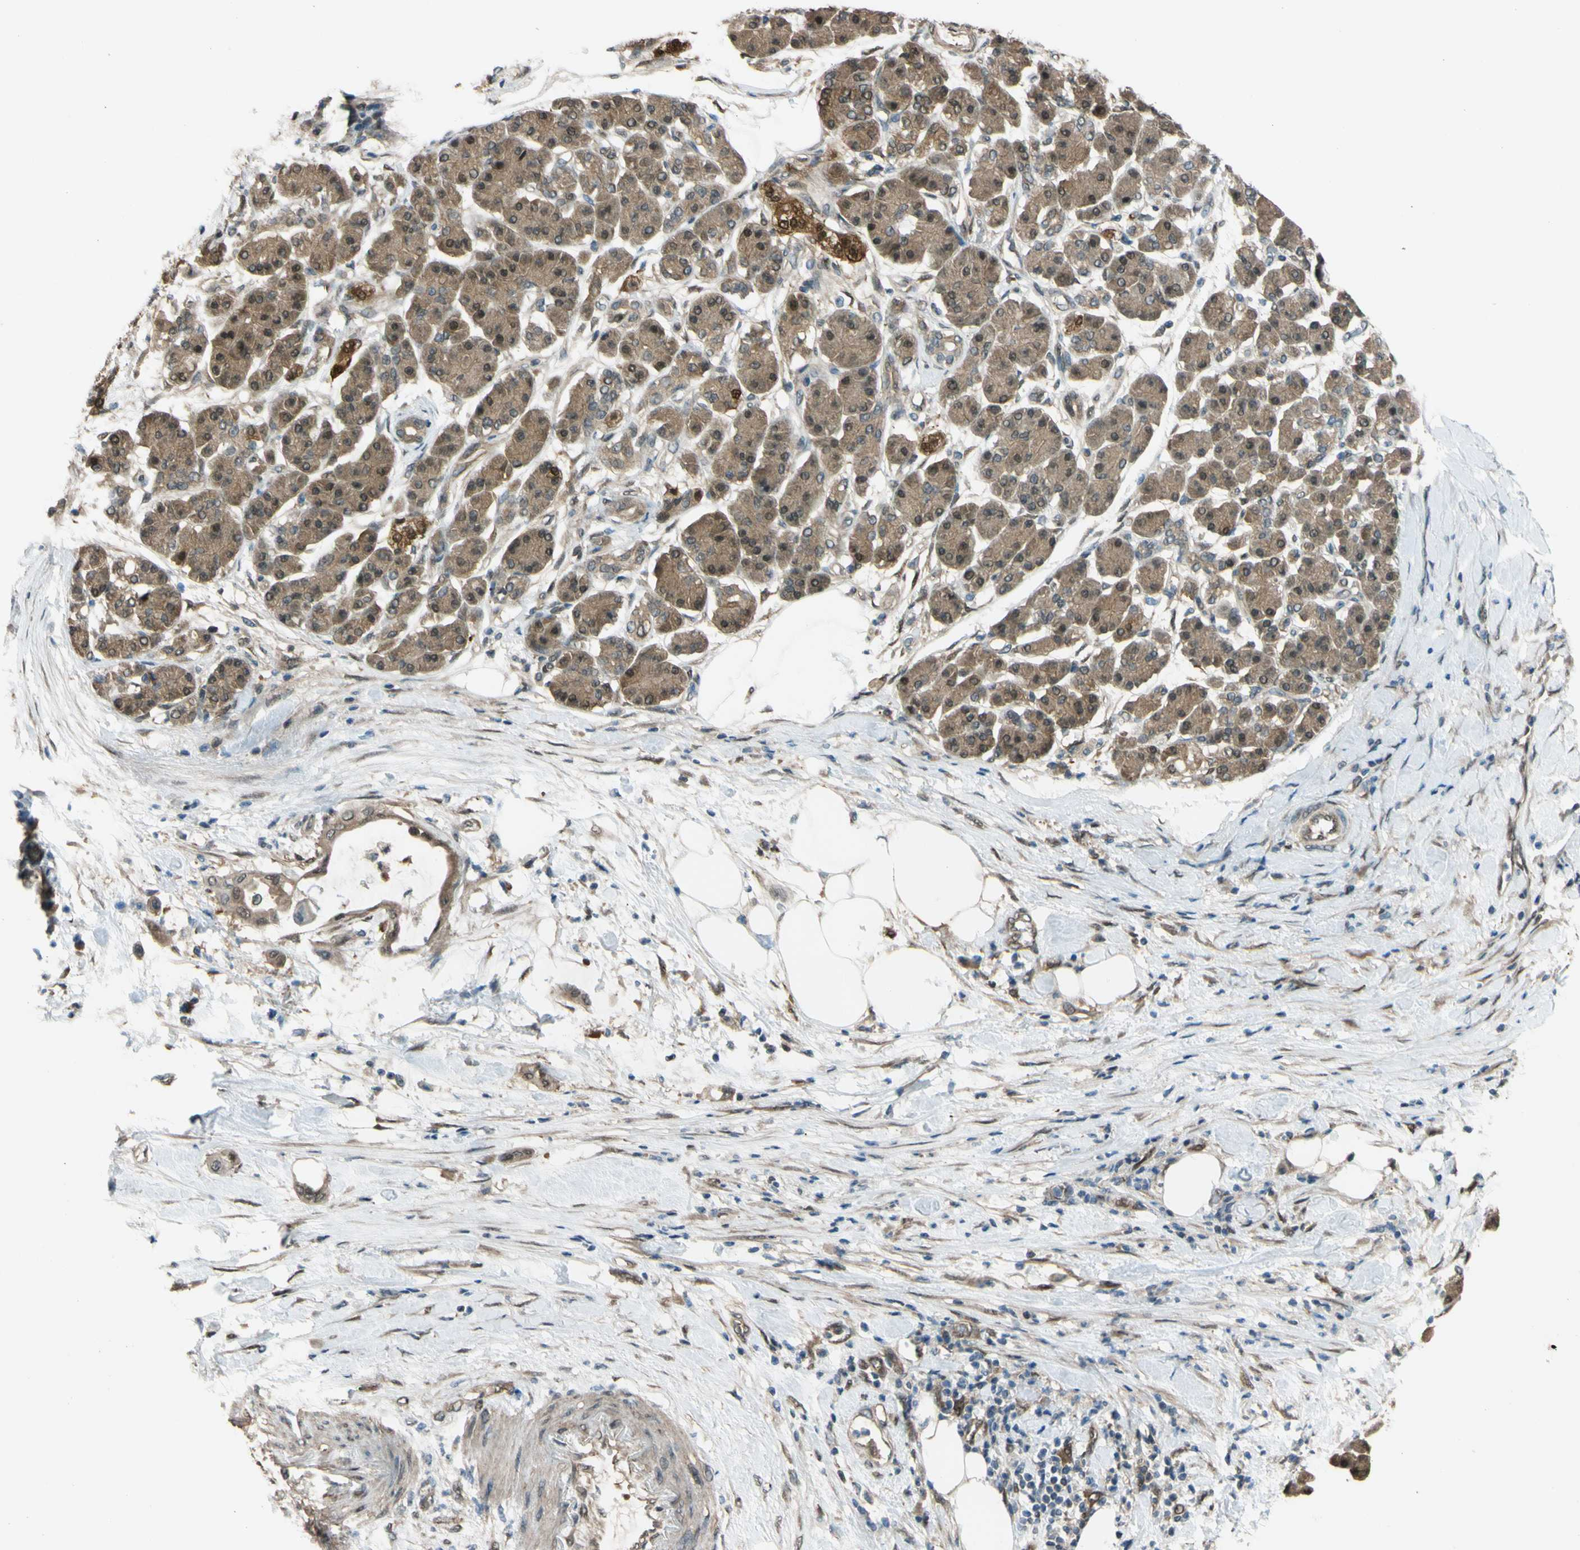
{"staining": {"intensity": "moderate", "quantity": ">75%", "location": "cytoplasmic/membranous"}, "tissue": "pancreatic cancer", "cell_type": "Tumor cells", "image_type": "cancer", "snomed": [{"axis": "morphology", "description": "Adenocarcinoma, NOS"}, {"axis": "morphology", "description": "Adenocarcinoma, metastatic, NOS"}, {"axis": "topography", "description": "Lymph node"}, {"axis": "topography", "description": "Pancreas"}, {"axis": "topography", "description": "Duodenum"}], "caption": "About >75% of tumor cells in pancreatic cancer display moderate cytoplasmic/membranous protein staining as visualized by brown immunohistochemical staining.", "gene": "YWHAQ", "patient": {"sex": "female", "age": 64}}